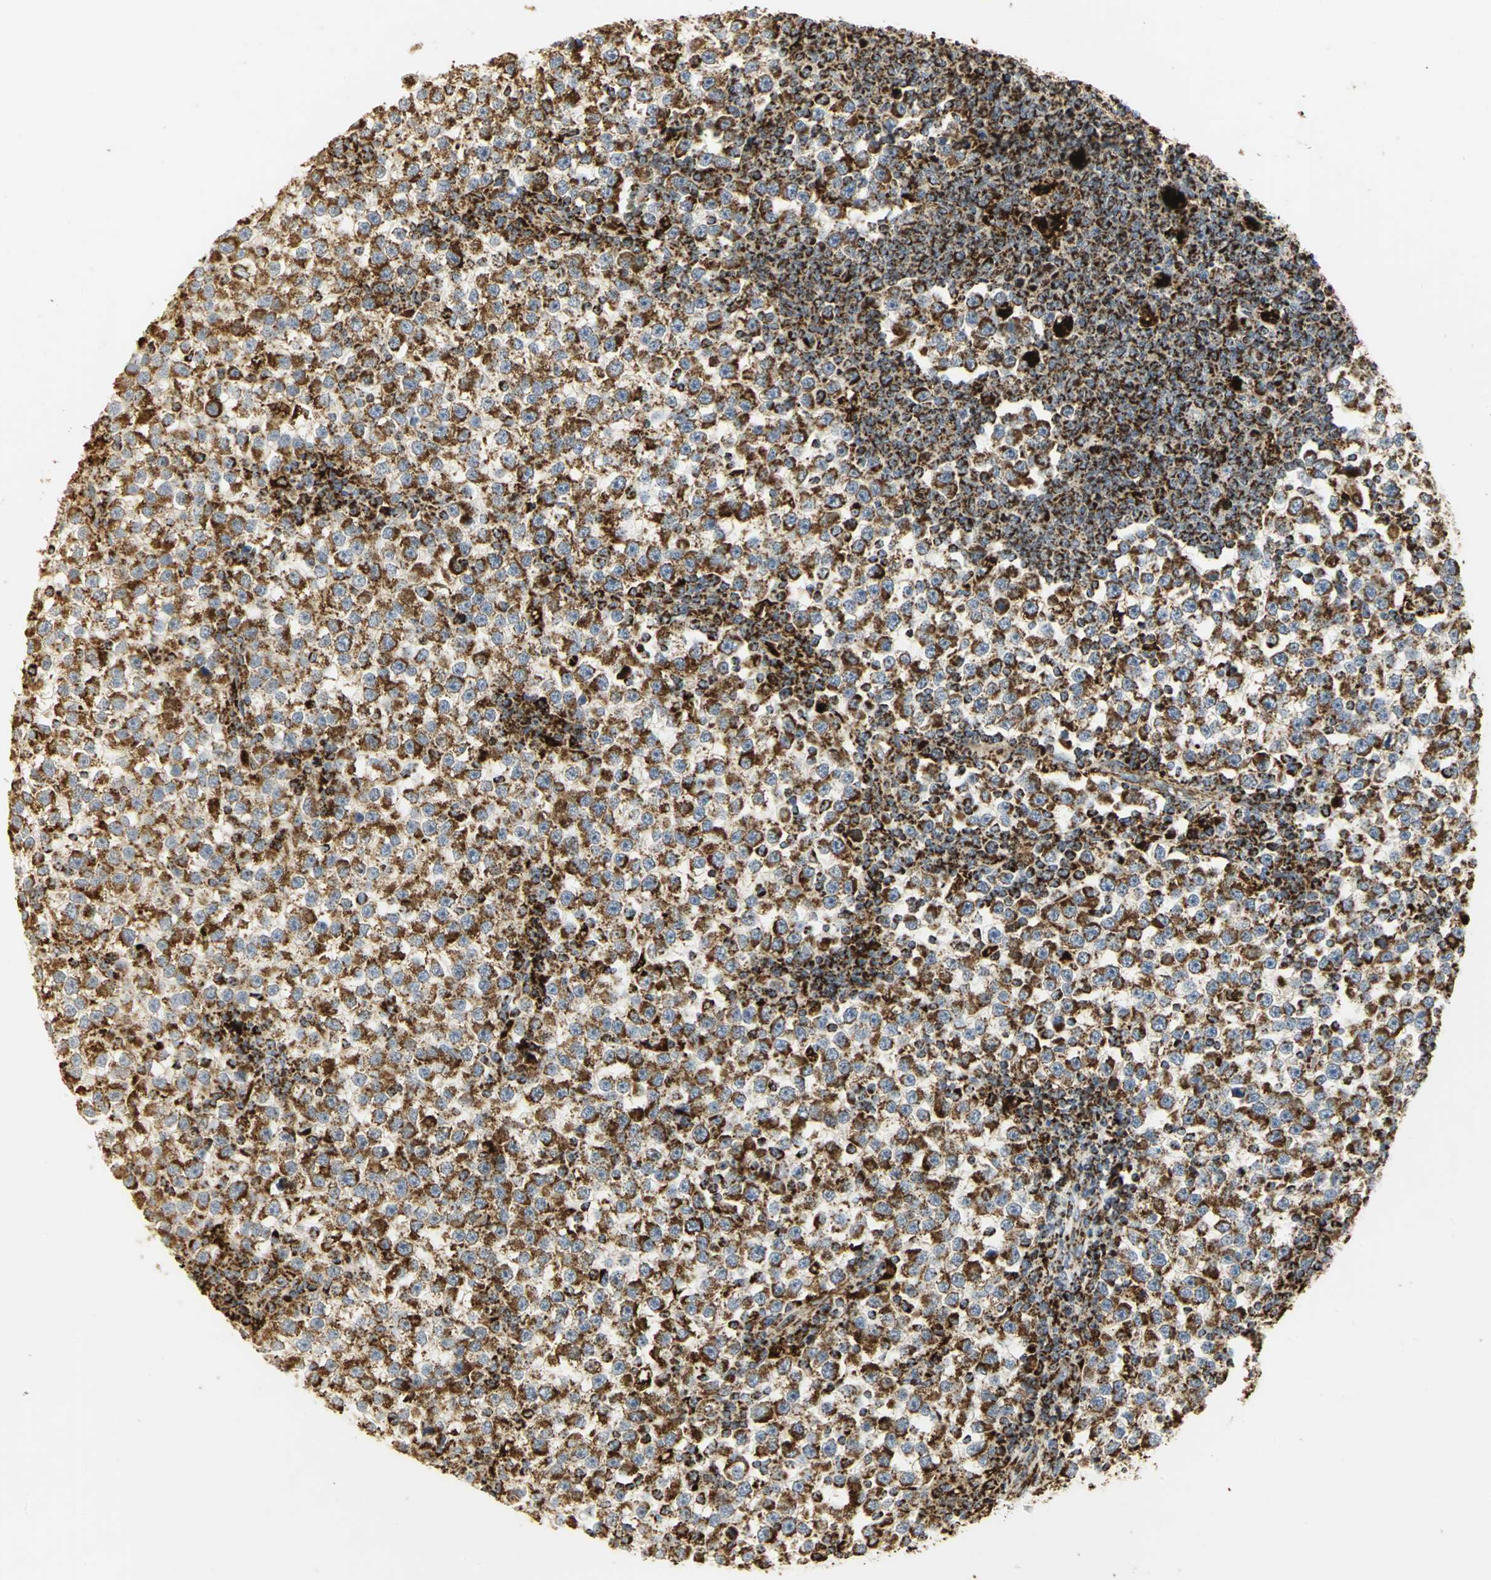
{"staining": {"intensity": "strong", "quantity": ">75%", "location": "cytoplasmic/membranous"}, "tissue": "testis cancer", "cell_type": "Tumor cells", "image_type": "cancer", "snomed": [{"axis": "morphology", "description": "Seminoma, NOS"}, {"axis": "topography", "description": "Testis"}], "caption": "Protein staining by immunohistochemistry reveals strong cytoplasmic/membranous expression in about >75% of tumor cells in seminoma (testis).", "gene": "VDAC1", "patient": {"sex": "male", "age": 65}}